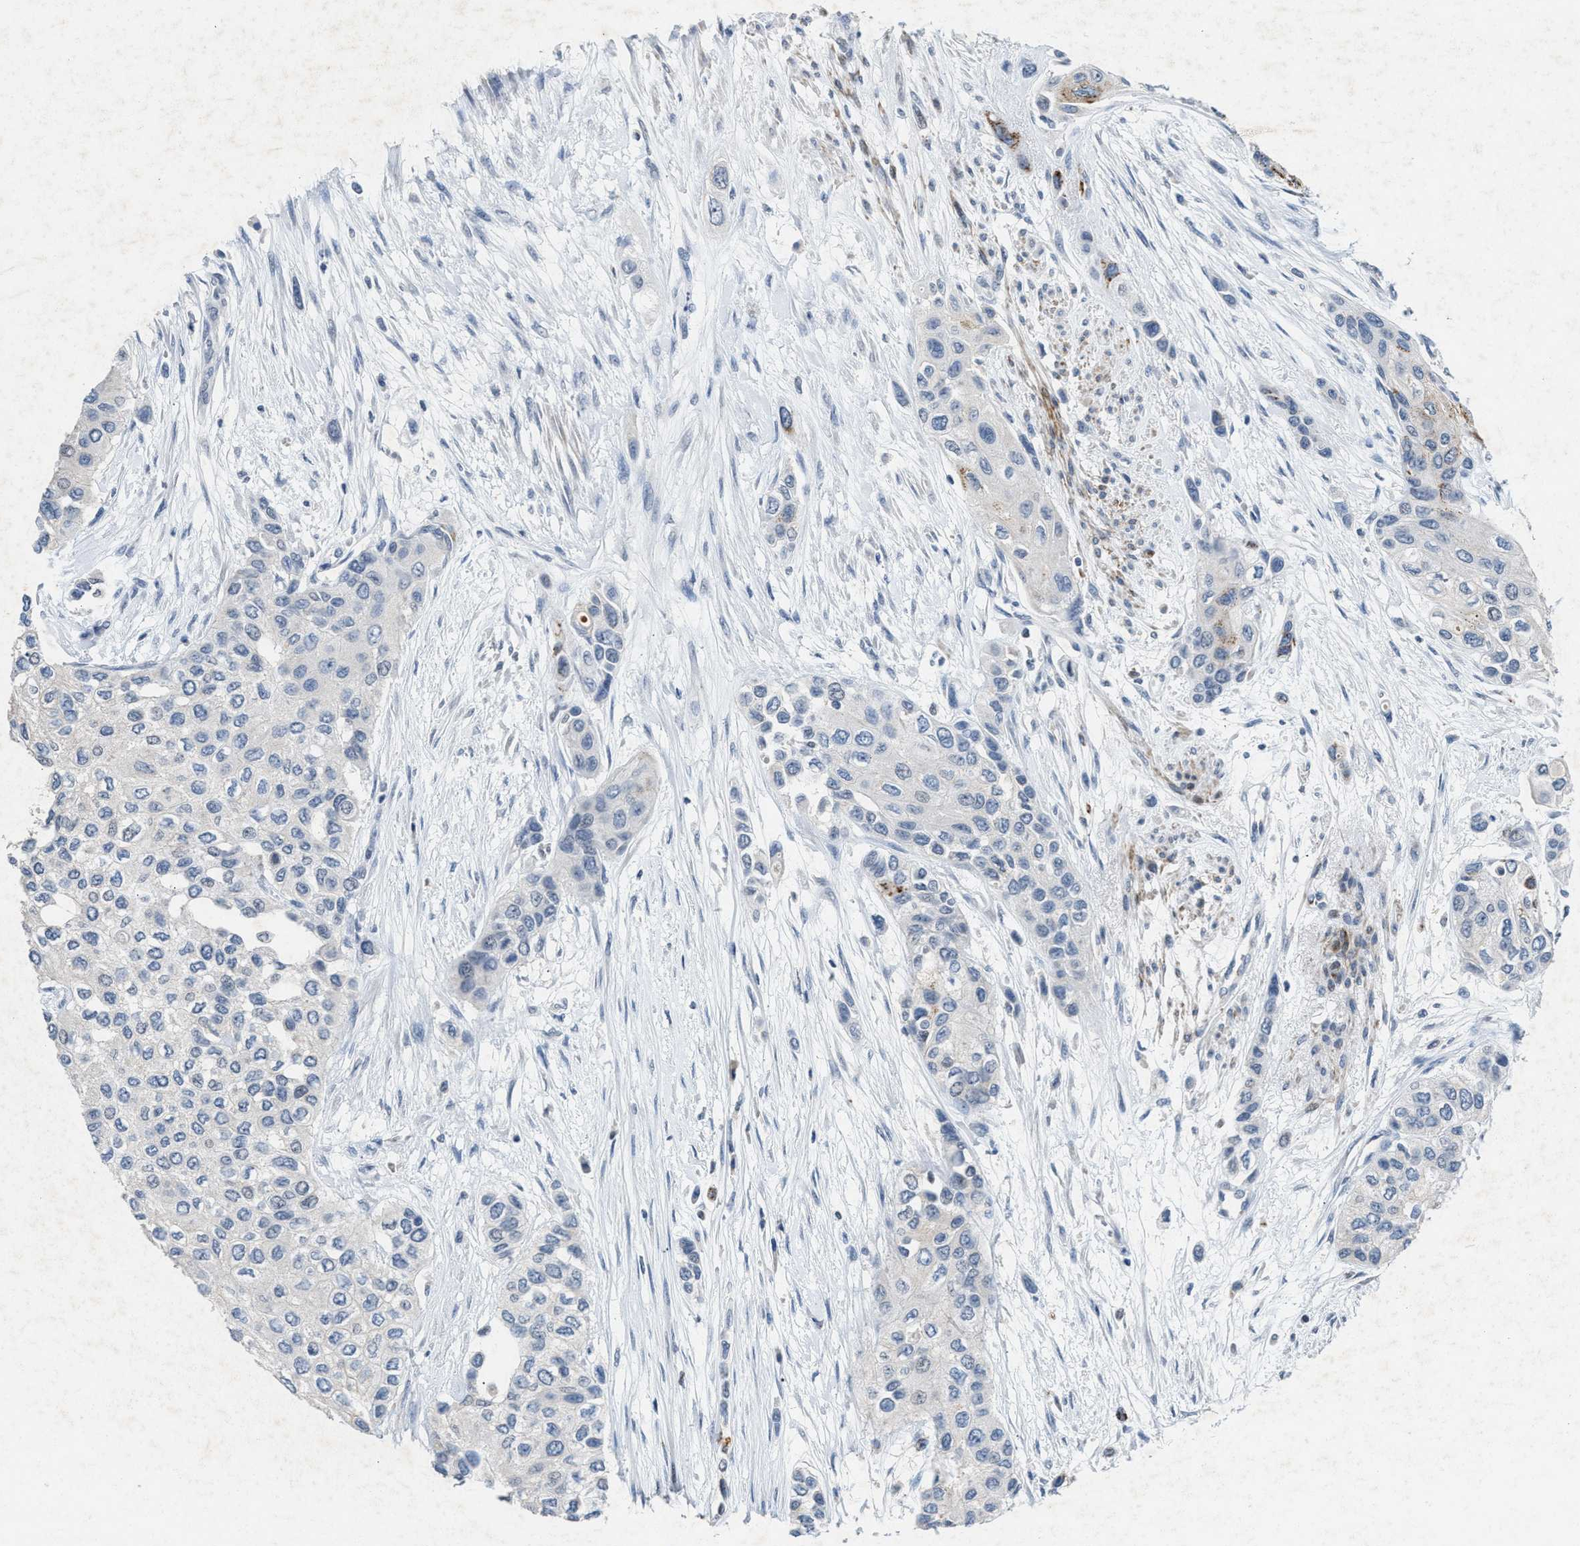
{"staining": {"intensity": "negative", "quantity": "none", "location": "none"}, "tissue": "urothelial cancer", "cell_type": "Tumor cells", "image_type": "cancer", "snomed": [{"axis": "morphology", "description": "Urothelial carcinoma, High grade"}, {"axis": "topography", "description": "Urinary bladder"}], "caption": "Immunohistochemical staining of human urothelial cancer displays no significant staining in tumor cells.", "gene": "SLC5A5", "patient": {"sex": "female", "age": 56}}